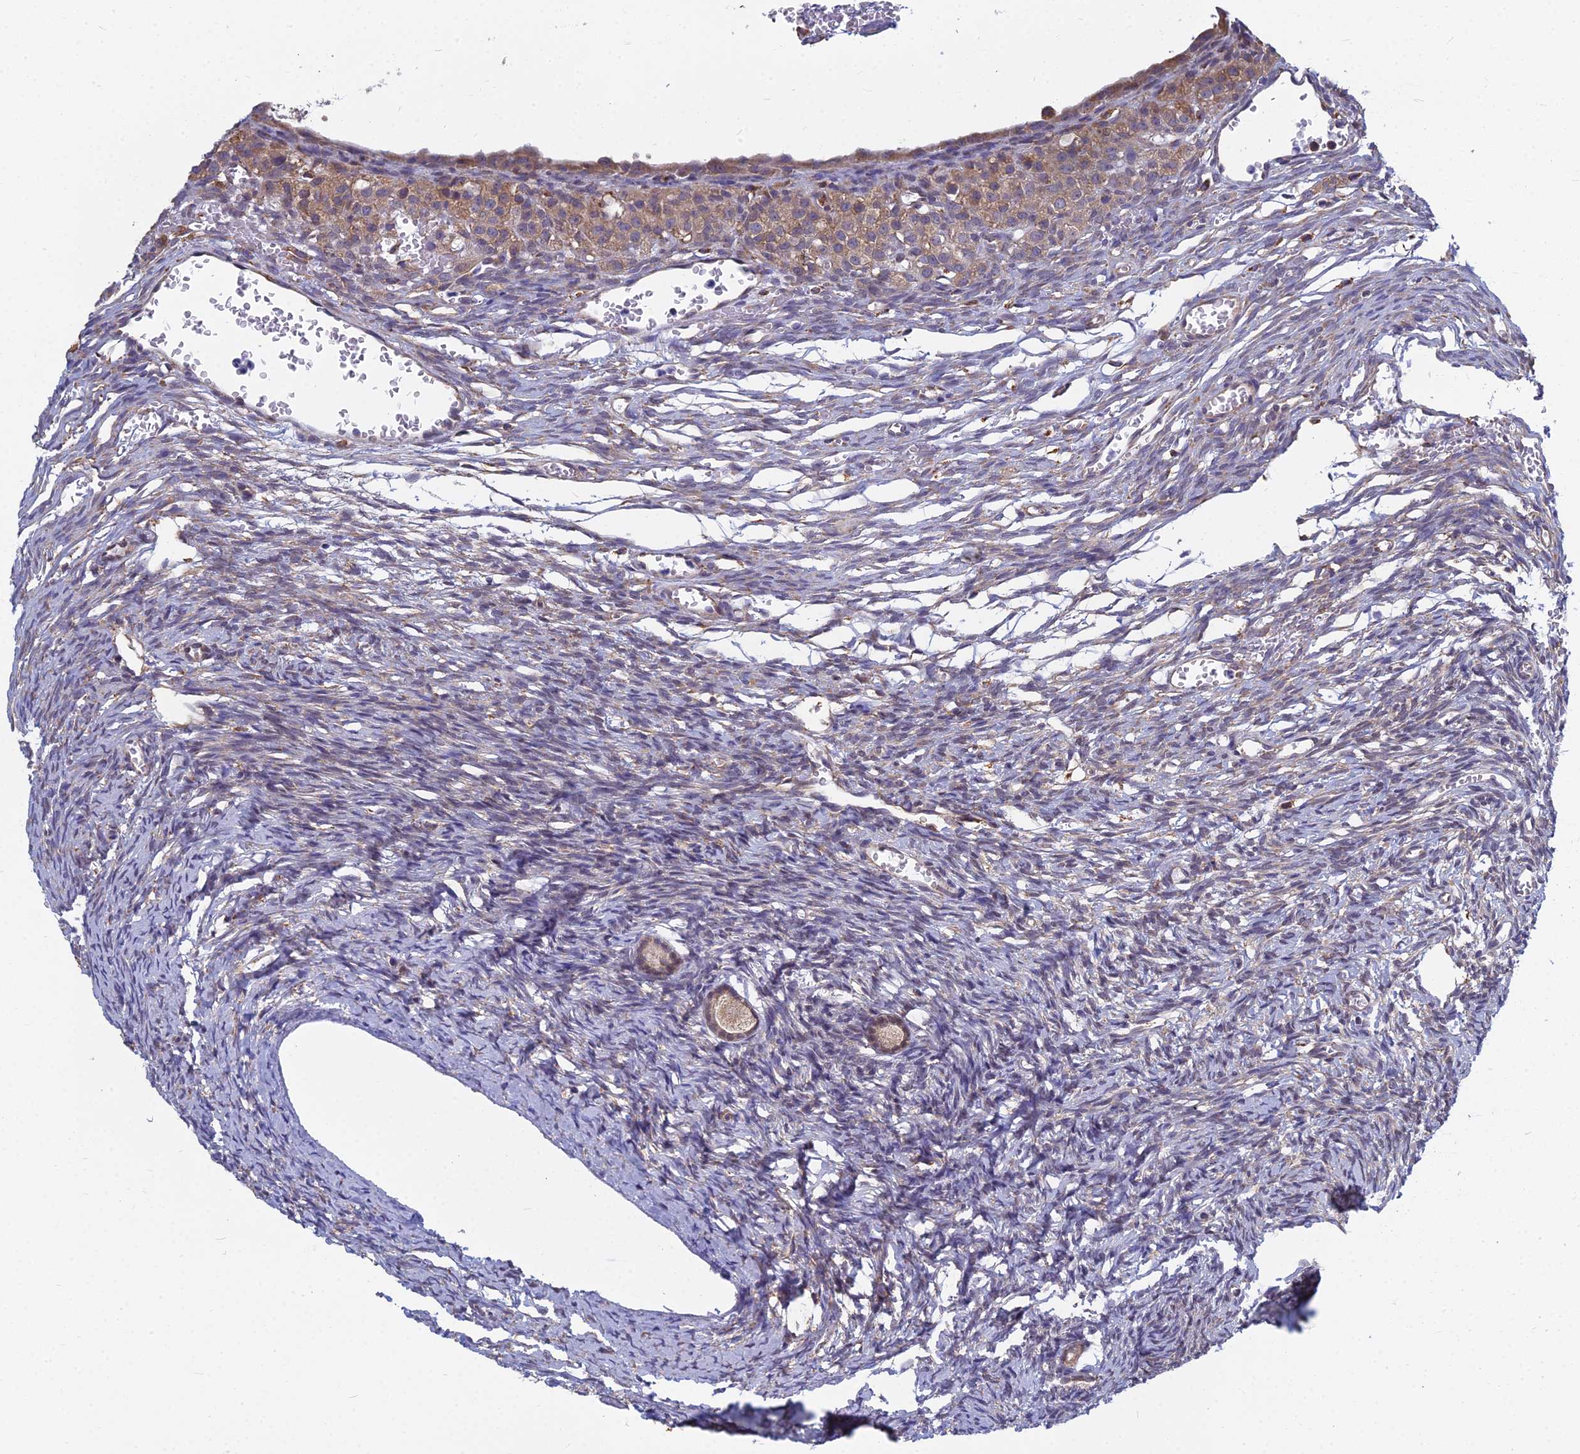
{"staining": {"intensity": "weak", "quantity": "25%-75%", "location": "cytoplasmic/membranous"}, "tissue": "ovary", "cell_type": "Follicle cells", "image_type": "normal", "snomed": [{"axis": "morphology", "description": "Normal tissue, NOS"}, {"axis": "topography", "description": "Ovary"}], "caption": "Protein expression analysis of normal ovary exhibits weak cytoplasmic/membranous positivity in about 25%-75% of follicle cells.", "gene": "KIAA1143", "patient": {"sex": "female", "age": 39}}